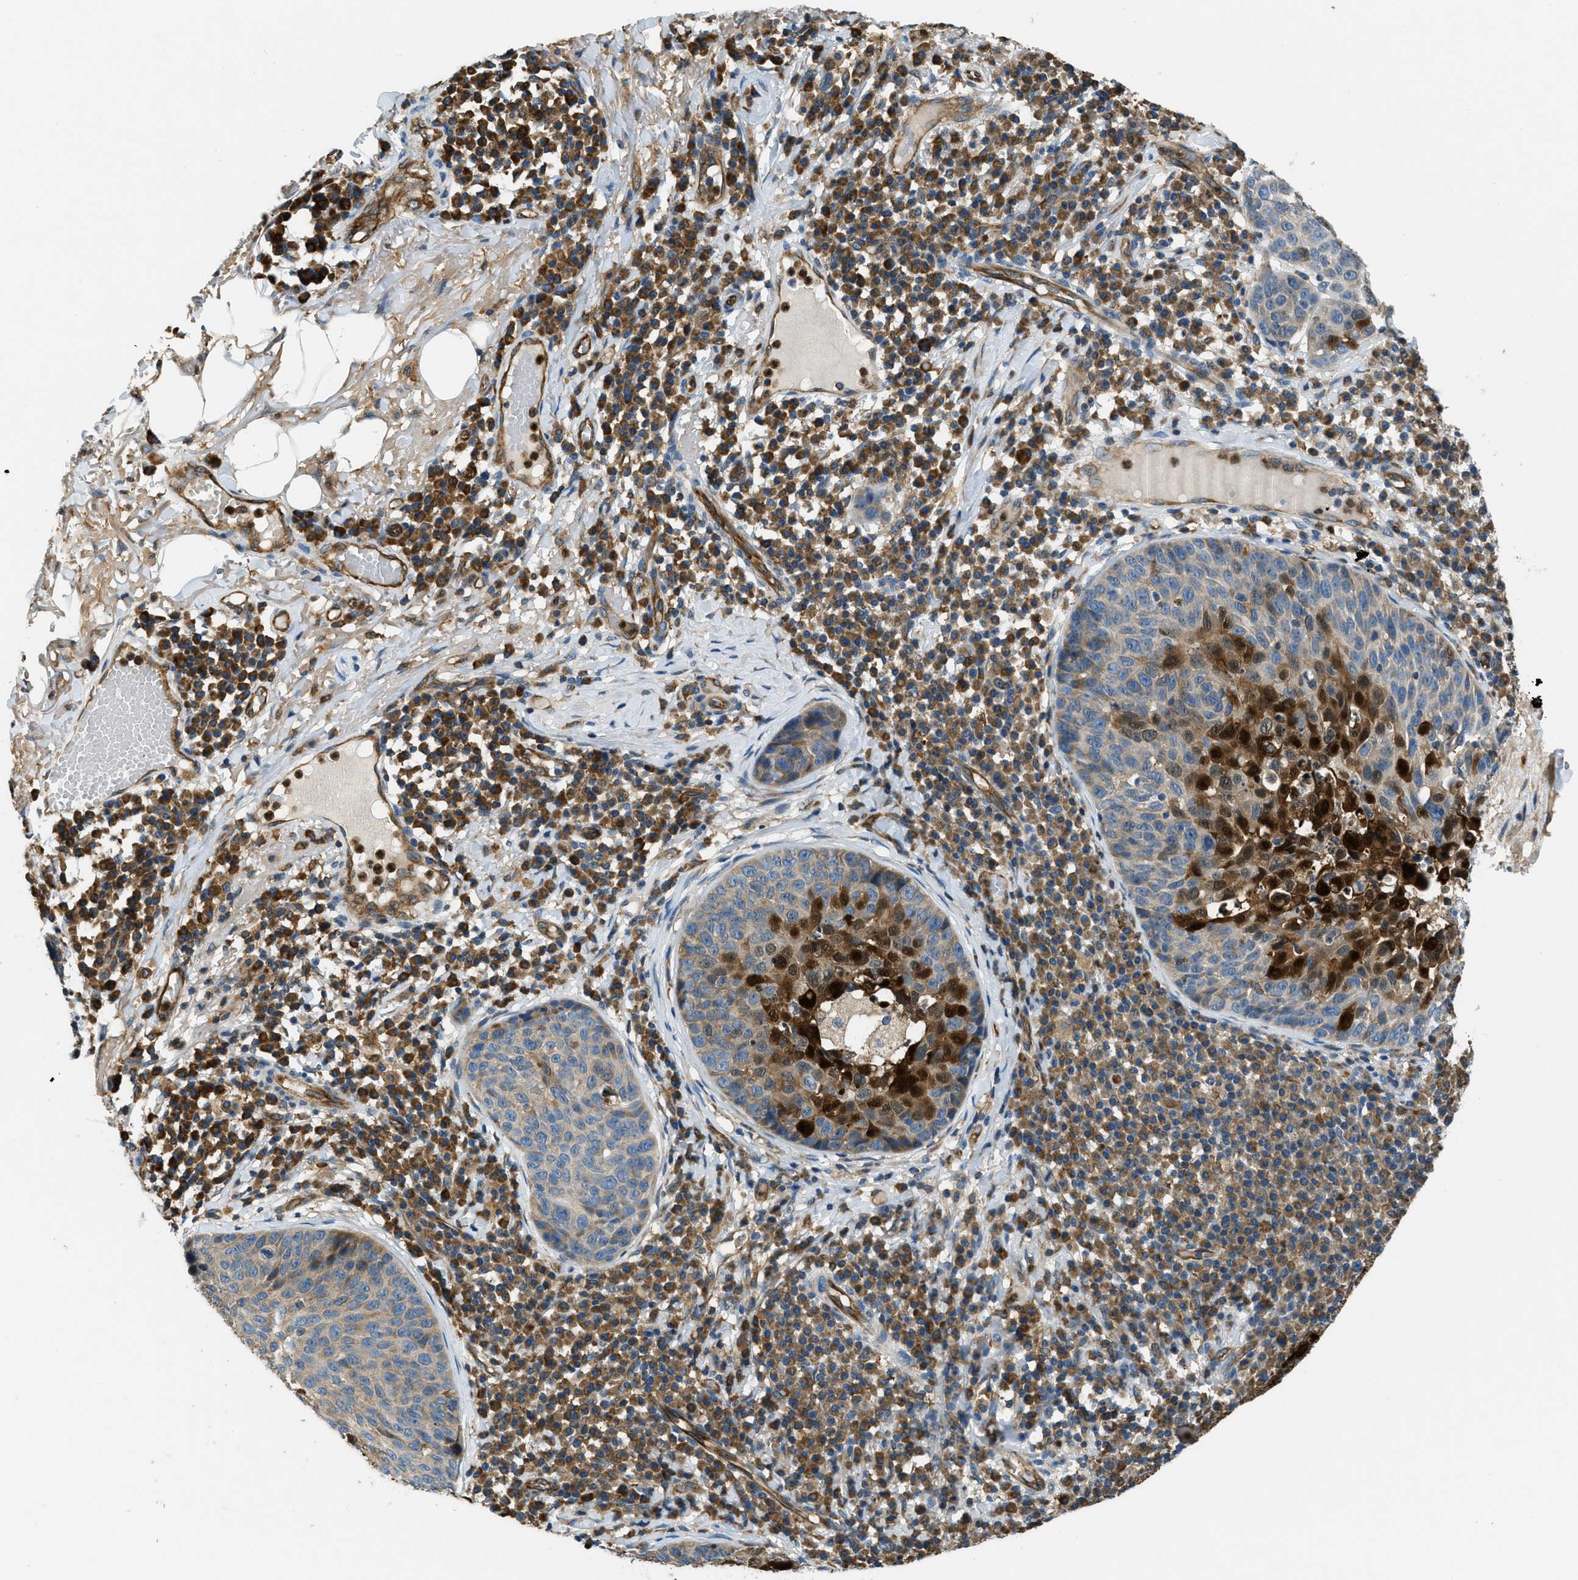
{"staining": {"intensity": "strong", "quantity": "<25%", "location": "cytoplasmic/membranous,nuclear"}, "tissue": "skin cancer", "cell_type": "Tumor cells", "image_type": "cancer", "snomed": [{"axis": "morphology", "description": "Squamous cell carcinoma in situ, NOS"}, {"axis": "morphology", "description": "Squamous cell carcinoma, NOS"}, {"axis": "topography", "description": "Skin"}], "caption": "Skin cancer stained for a protein demonstrates strong cytoplasmic/membranous and nuclear positivity in tumor cells.", "gene": "GIMAP8", "patient": {"sex": "male", "age": 93}}